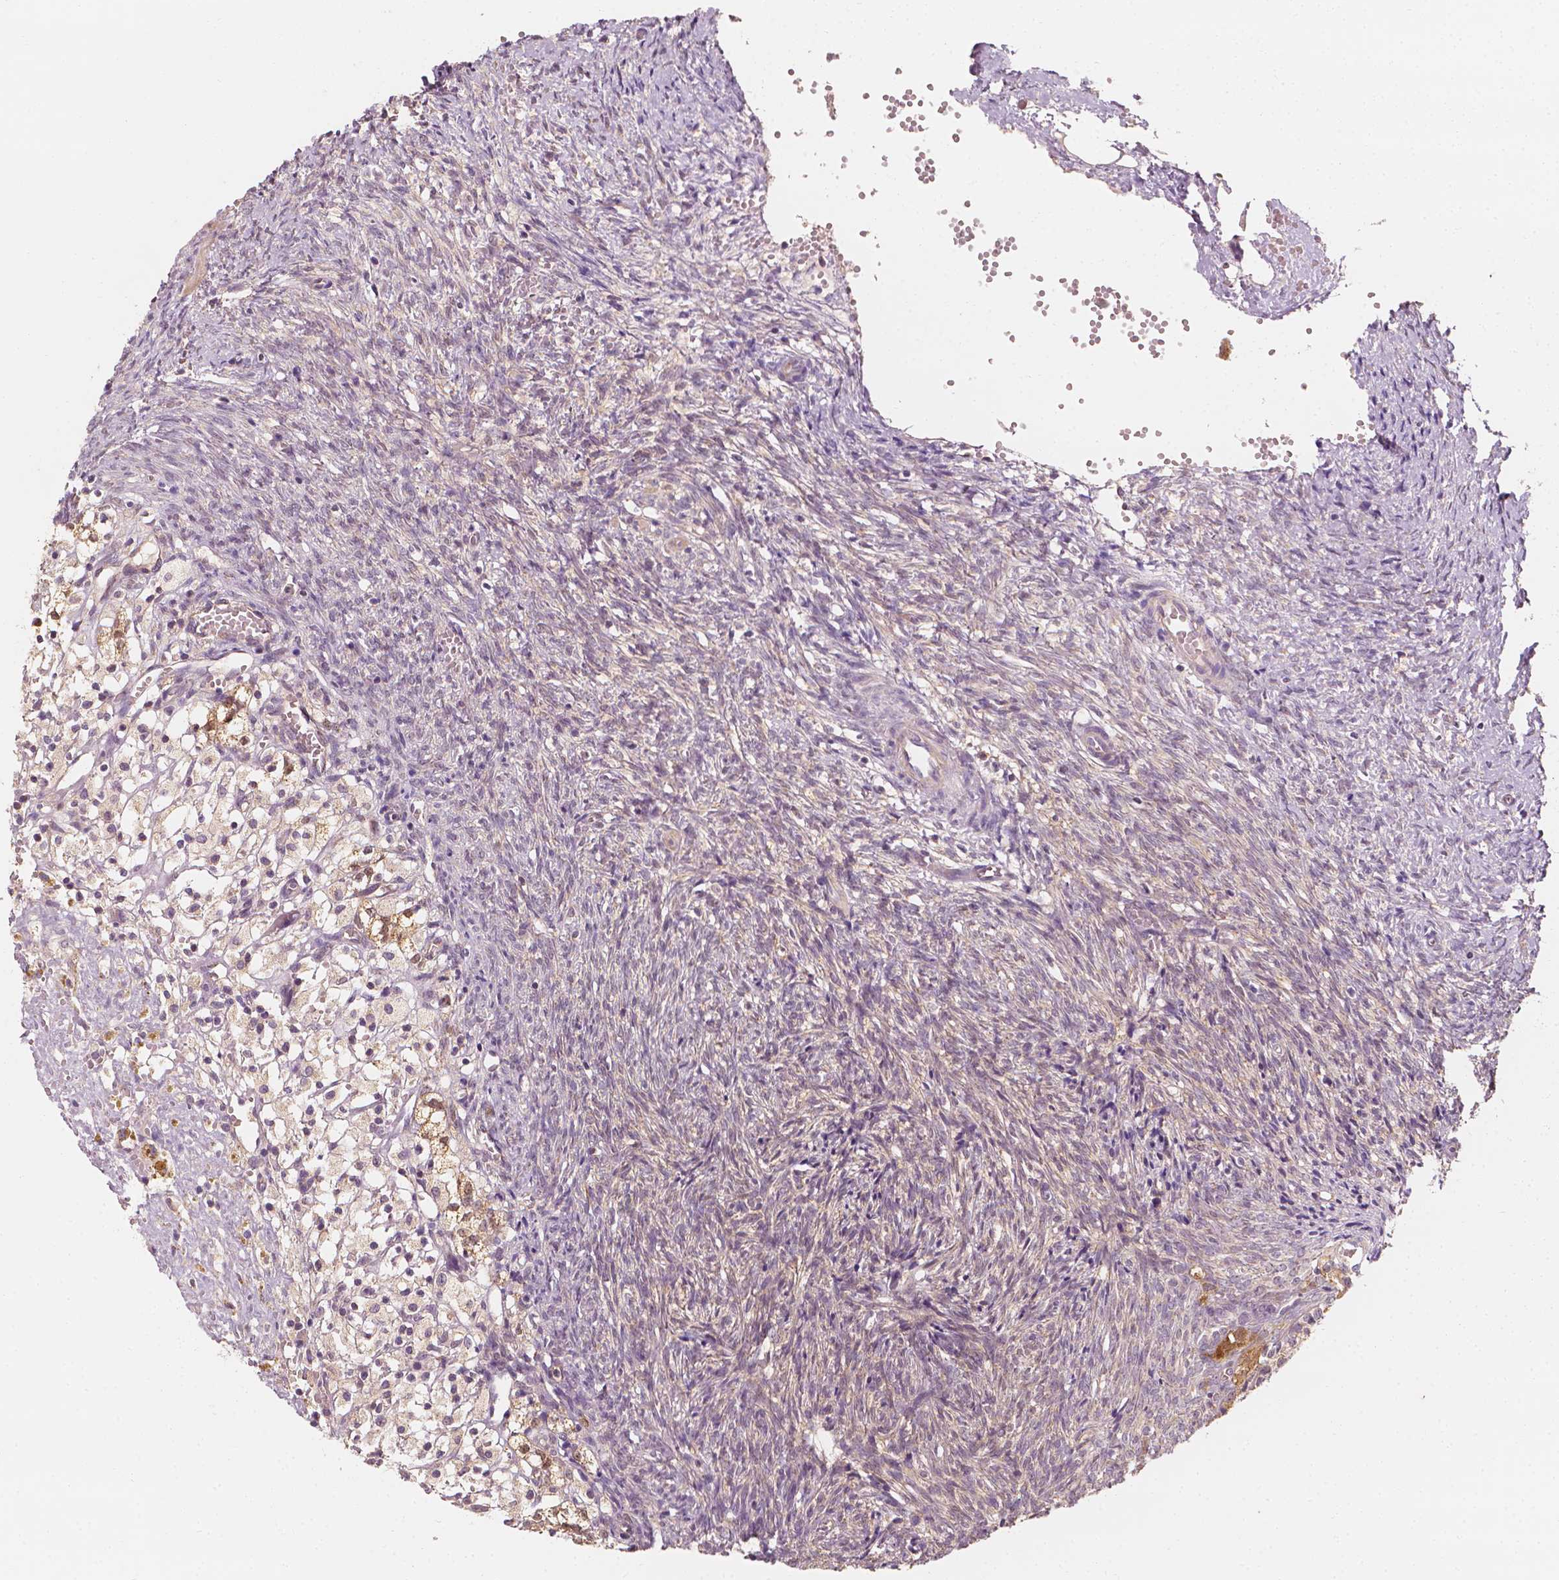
{"staining": {"intensity": "strong", "quantity": "25%-75%", "location": "cytoplasmic/membranous"}, "tissue": "ovary", "cell_type": "Follicle cells", "image_type": "normal", "snomed": [{"axis": "morphology", "description": "Normal tissue, NOS"}, {"axis": "topography", "description": "Ovary"}], "caption": "DAB immunohistochemical staining of benign human ovary reveals strong cytoplasmic/membranous protein staining in approximately 25%-75% of follicle cells.", "gene": "SHPK", "patient": {"sex": "female", "age": 46}}